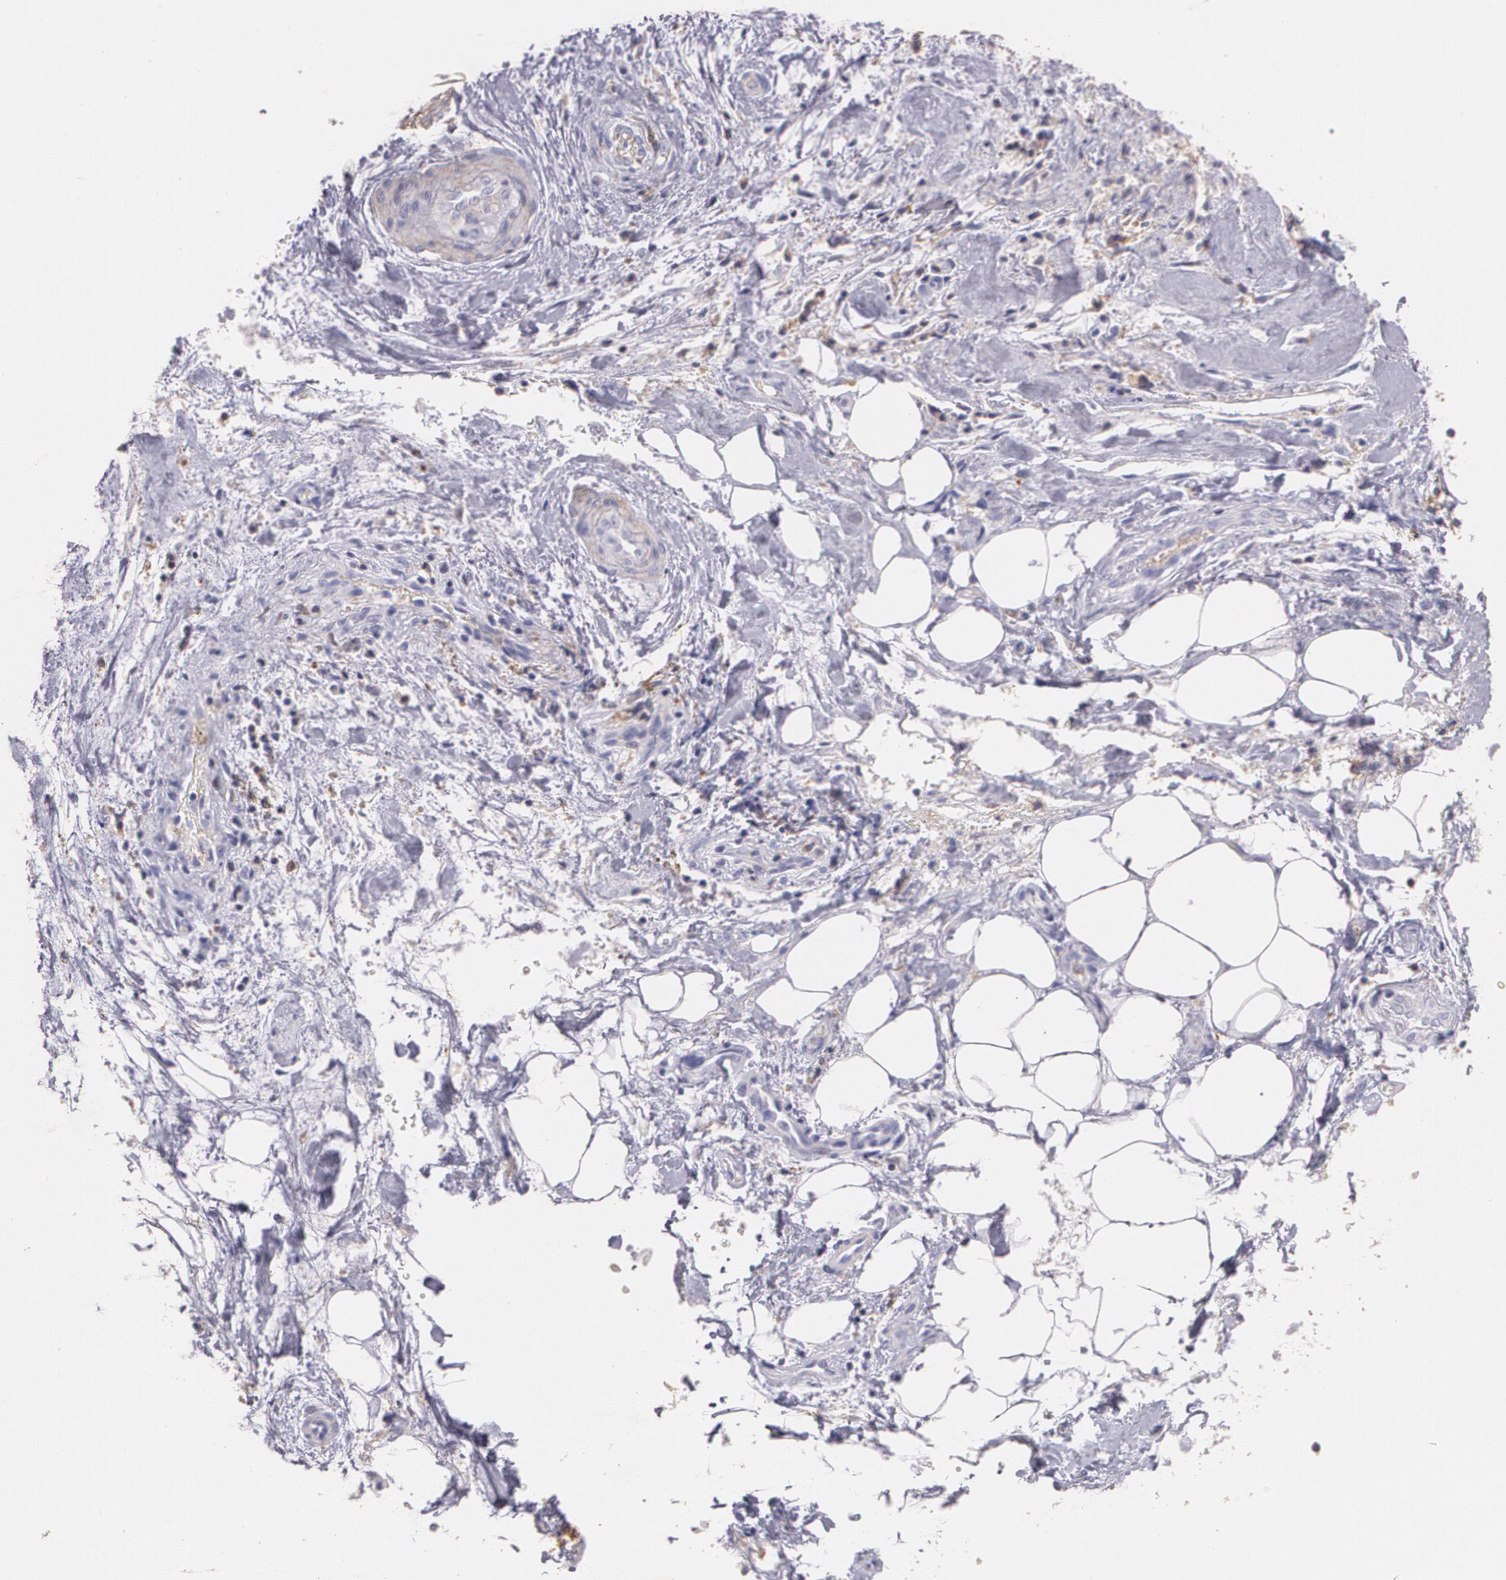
{"staining": {"intensity": "negative", "quantity": "none", "location": "none"}, "tissue": "liver cancer", "cell_type": "Tumor cells", "image_type": "cancer", "snomed": [{"axis": "morphology", "description": "Cholangiocarcinoma"}, {"axis": "topography", "description": "Liver"}], "caption": "Liver cancer stained for a protein using immunohistochemistry reveals no expression tumor cells.", "gene": "TGFBR1", "patient": {"sex": "male", "age": 58}}